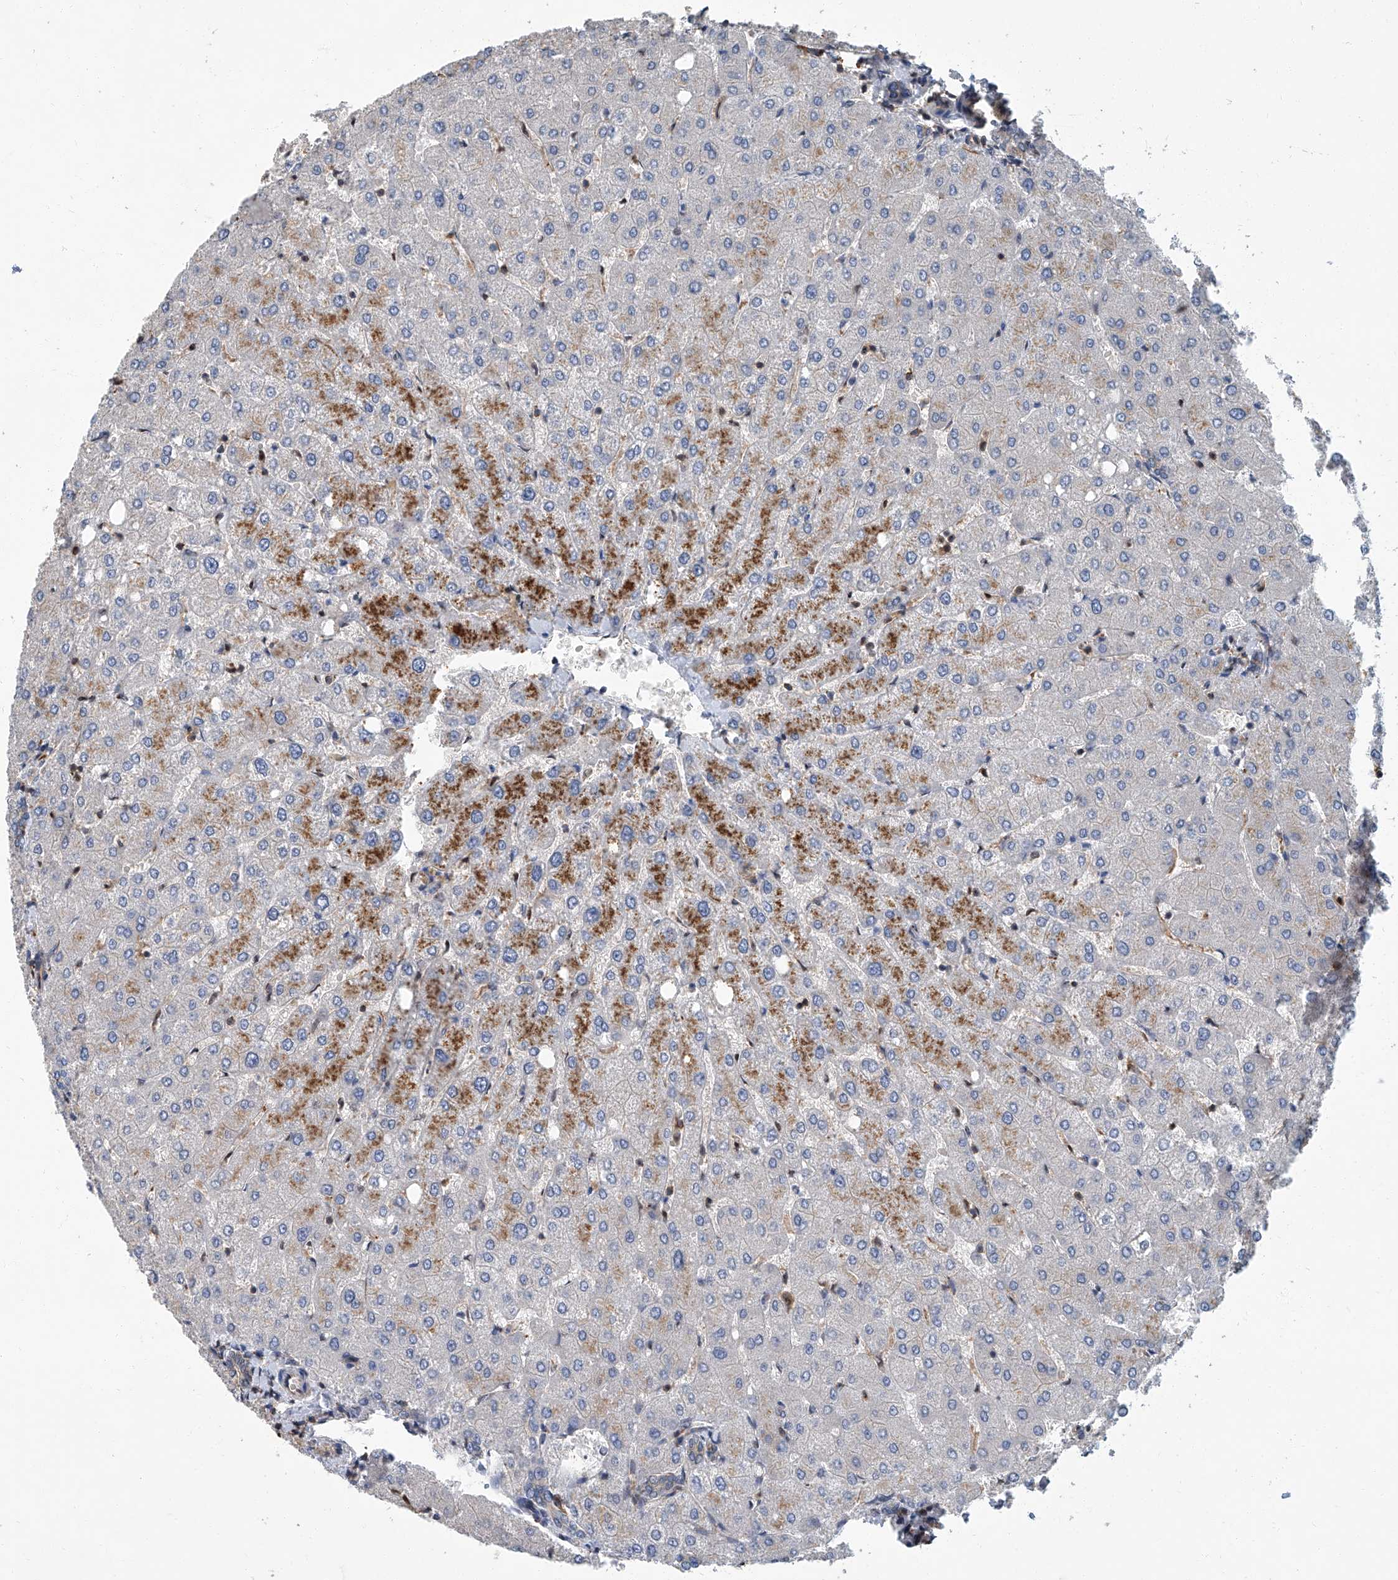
{"staining": {"intensity": "weak", "quantity": ">75%", "location": "cytoplasmic/membranous"}, "tissue": "liver", "cell_type": "Cholangiocytes", "image_type": "normal", "snomed": [{"axis": "morphology", "description": "Normal tissue, NOS"}, {"axis": "topography", "description": "Liver"}], "caption": "Unremarkable liver was stained to show a protein in brown. There is low levels of weak cytoplasmic/membranous staining in approximately >75% of cholangiocytes.", "gene": "PSMB10", "patient": {"sex": "female", "age": 54}}